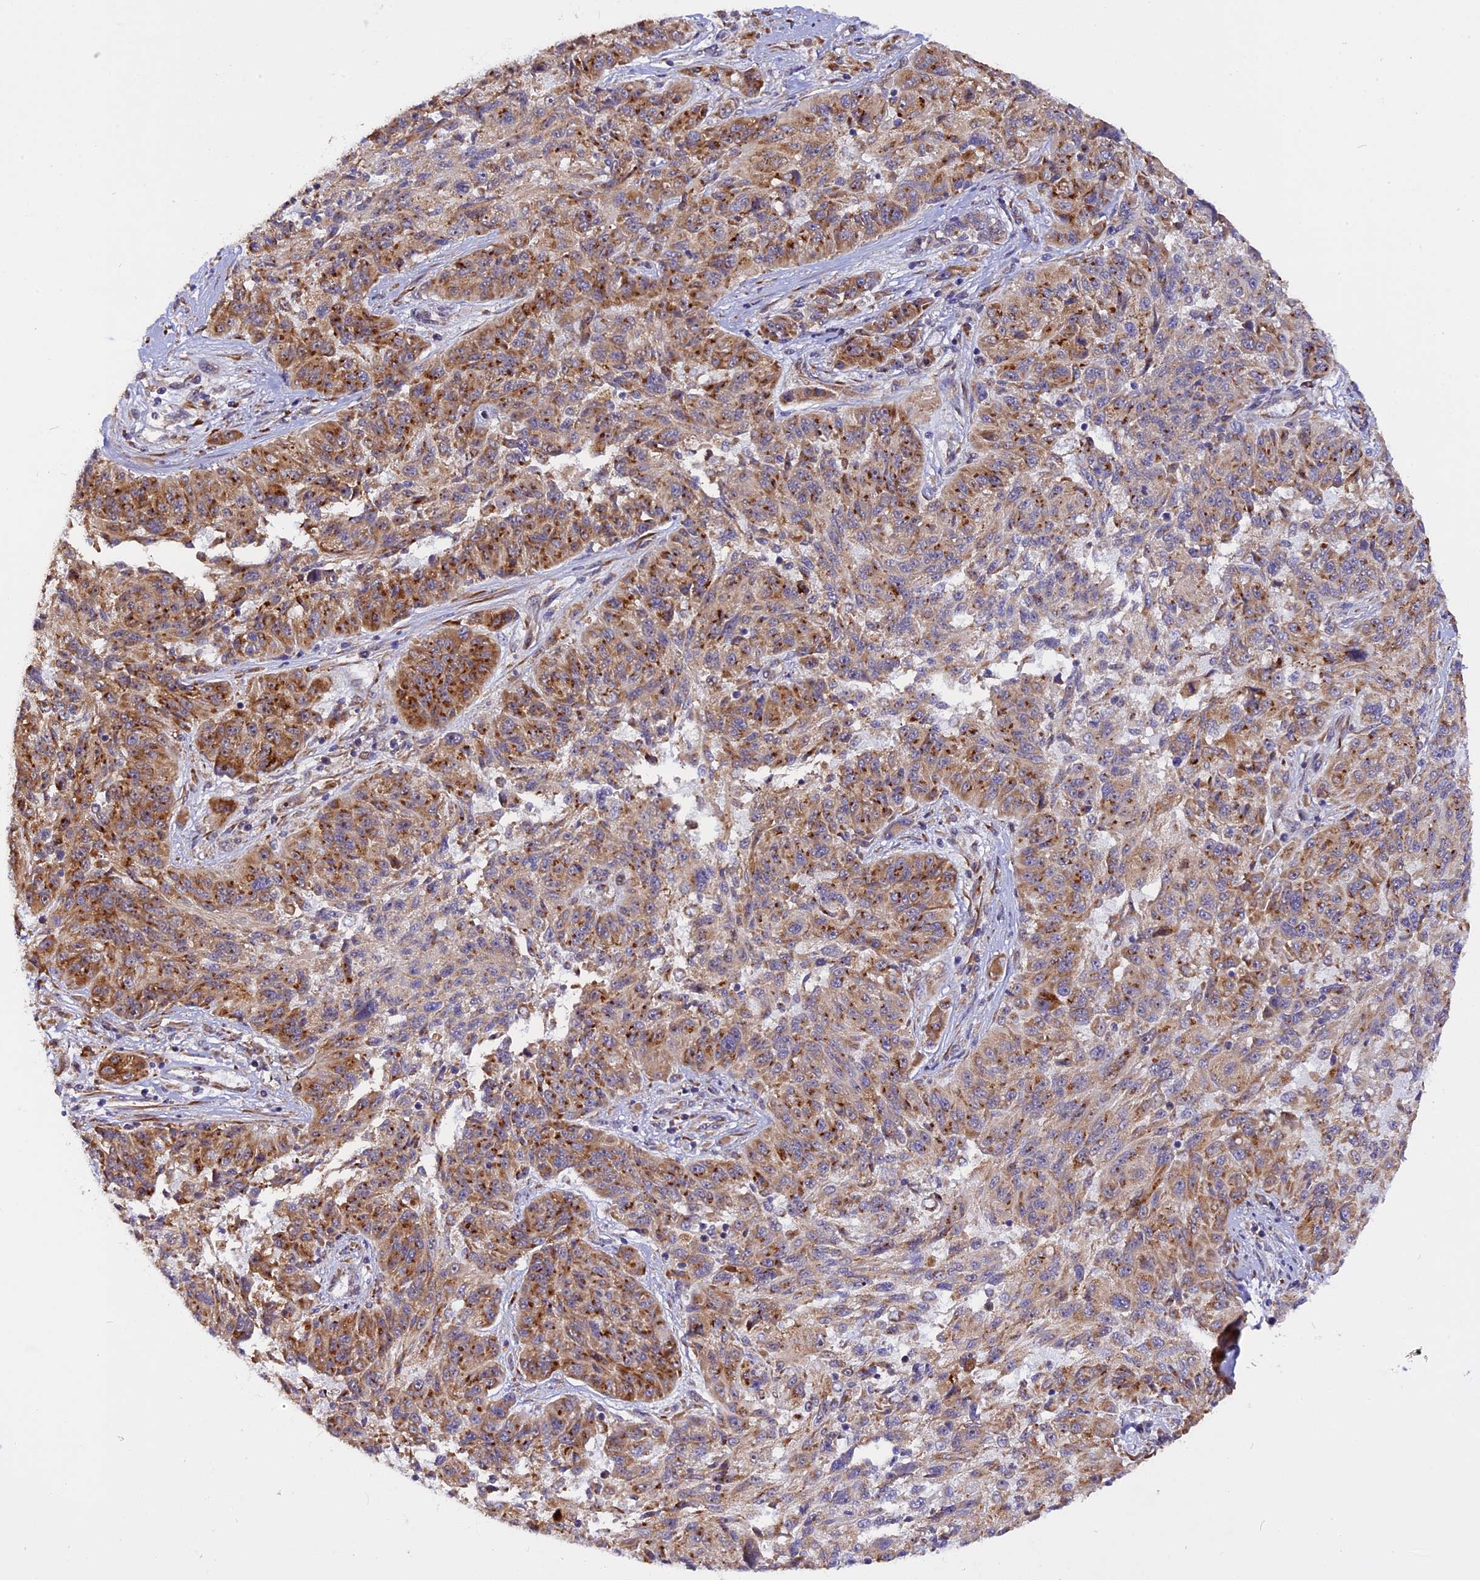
{"staining": {"intensity": "moderate", "quantity": ">75%", "location": "cytoplasmic/membranous"}, "tissue": "melanoma", "cell_type": "Tumor cells", "image_type": "cancer", "snomed": [{"axis": "morphology", "description": "Malignant melanoma, NOS"}, {"axis": "topography", "description": "Skin"}], "caption": "The photomicrograph exhibits immunohistochemical staining of melanoma. There is moderate cytoplasmic/membranous expression is present in approximately >75% of tumor cells.", "gene": "GNPTAB", "patient": {"sex": "male", "age": 53}}